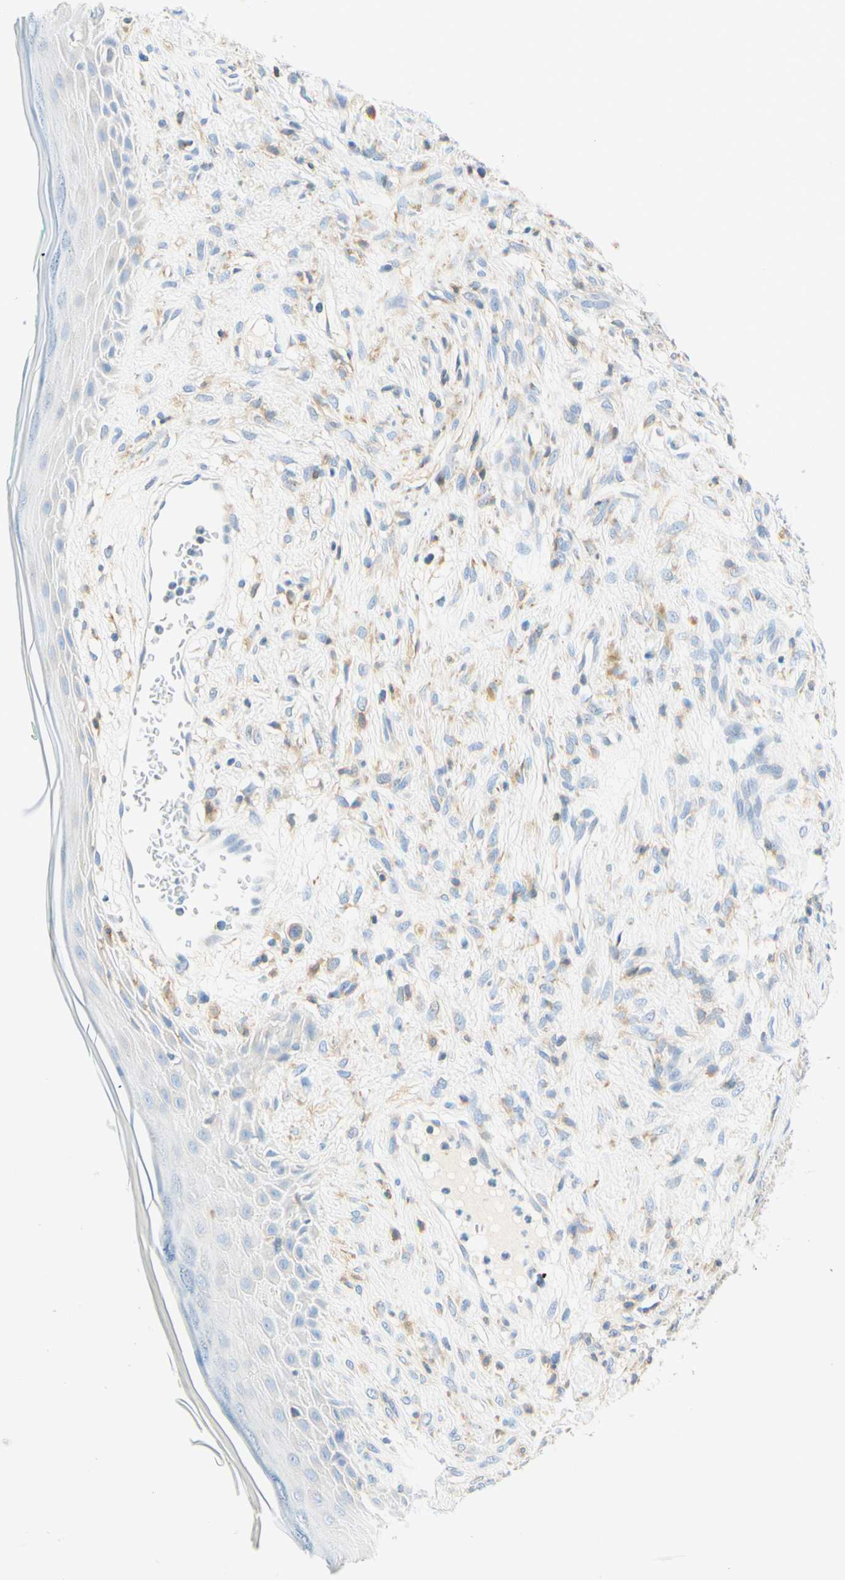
{"staining": {"intensity": "negative", "quantity": "none", "location": "none"}, "tissue": "skin cancer", "cell_type": "Tumor cells", "image_type": "cancer", "snomed": [{"axis": "morphology", "description": "Basal cell carcinoma"}, {"axis": "topography", "description": "Skin"}], "caption": "Skin cancer was stained to show a protein in brown. There is no significant expression in tumor cells. Nuclei are stained in blue.", "gene": "LAT", "patient": {"sex": "female", "age": 84}}